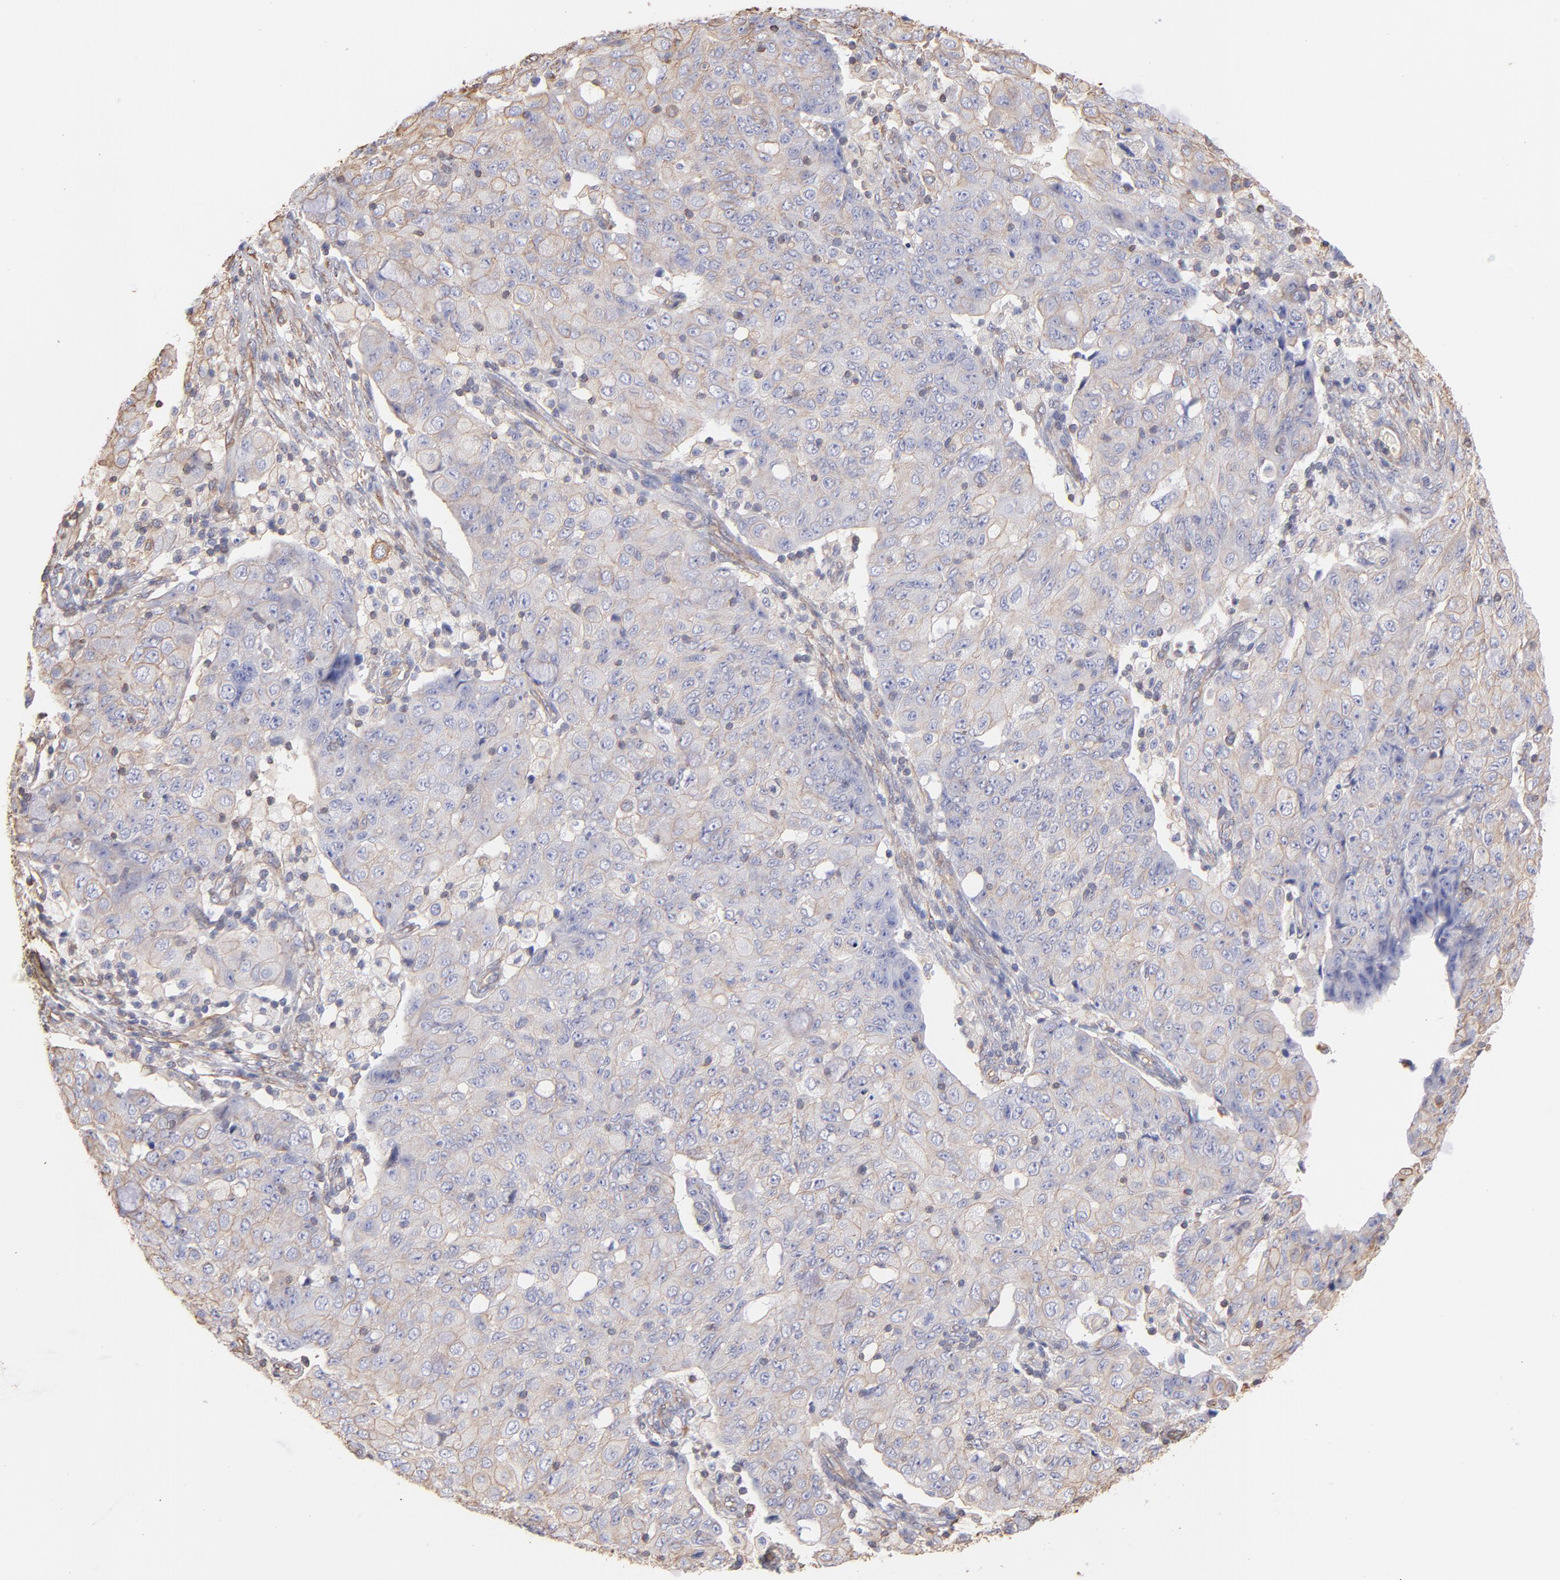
{"staining": {"intensity": "weak", "quantity": ">75%", "location": "cytoplasmic/membranous"}, "tissue": "ovarian cancer", "cell_type": "Tumor cells", "image_type": "cancer", "snomed": [{"axis": "morphology", "description": "Carcinoma, endometroid"}, {"axis": "topography", "description": "Ovary"}], "caption": "IHC of human ovarian cancer reveals low levels of weak cytoplasmic/membranous positivity in about >75% of tumor cells.", "gene": "PLEC", "patient": {"sex": "female", "age": 42}}